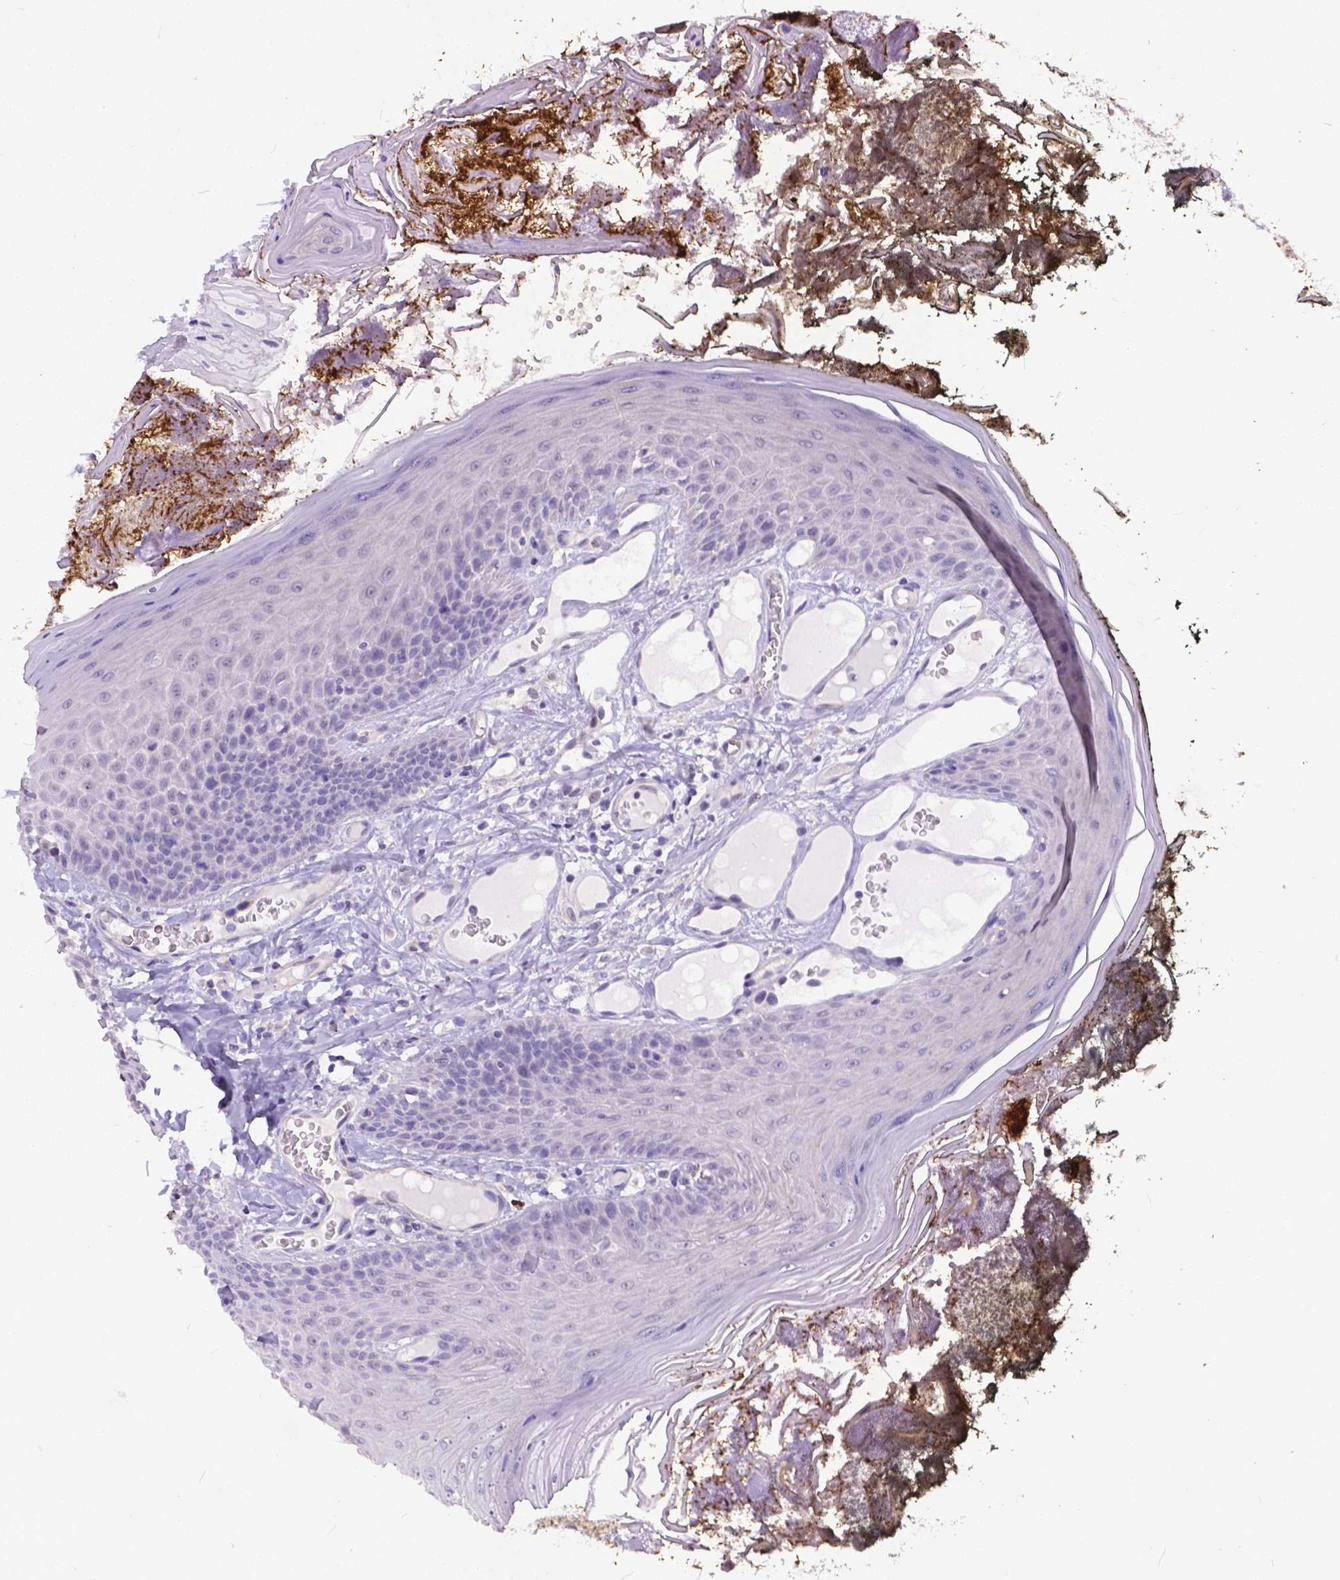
{"staining": {"intensity": "negative", "quantity": "none", "location": "none"}, "tissue": "oral mucosa", "cell_type": "Squamous epithelial cells", "image_type": "normal", "snomed": [{"axis": "morphology", "description": "Normal tissue, NOS"}, {"axis": "topography", "description": "Oral tissue"}], "caption": "A histopathology image of human oral mucosa is negative for staining in squamous epithelial cells. (Brightfield microscopy of DAB (3,3'-diaminobenzidine) immunohistochemistry (IHC) at high magnification).", "gene": "DLEC1", "patient": {"sex": "male", "age": 9}}